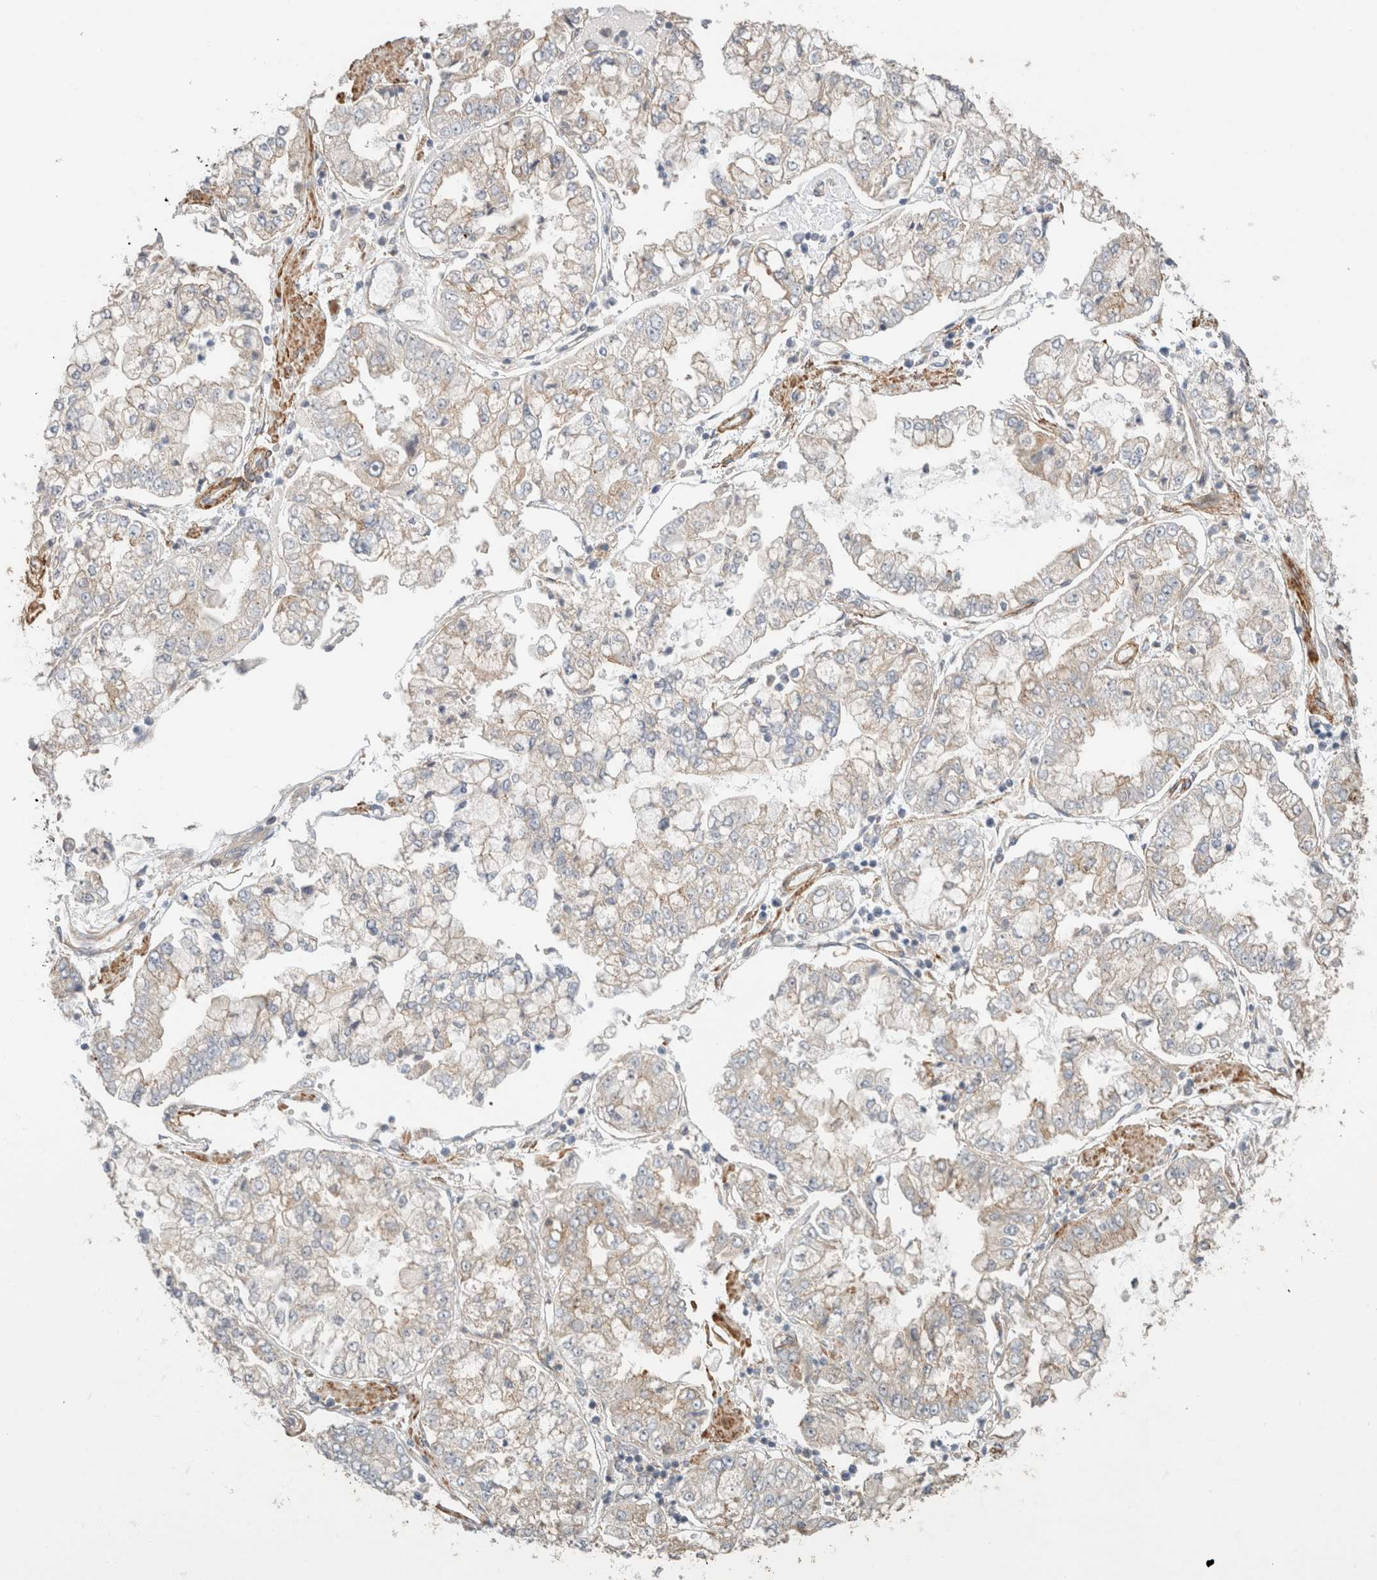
{"staining": {"intensity": "negative", "quantity": "none", "location": "none"}, "tissue": "stomach cancer", "cell_type": "Tumor cells", "image_type": "cancer", "snomed": [{"axis": "morphology", "description": "Adenocarcinoma, NOS"}, {"axis": "topography", "description": "Stomach"}], "caption": "Stomach cancer was stained to show a protein in brown. There is no significant positivity in tumor cells. The staining was performed using DAB (3,3'-diaminobenzidine) to visualize the protein expression in brown, while the nuclei were stained in blue with hematoxylin (Magnification: 20x).", "gene": "ID3", "patient": {"sex": "male", "age": 76}}